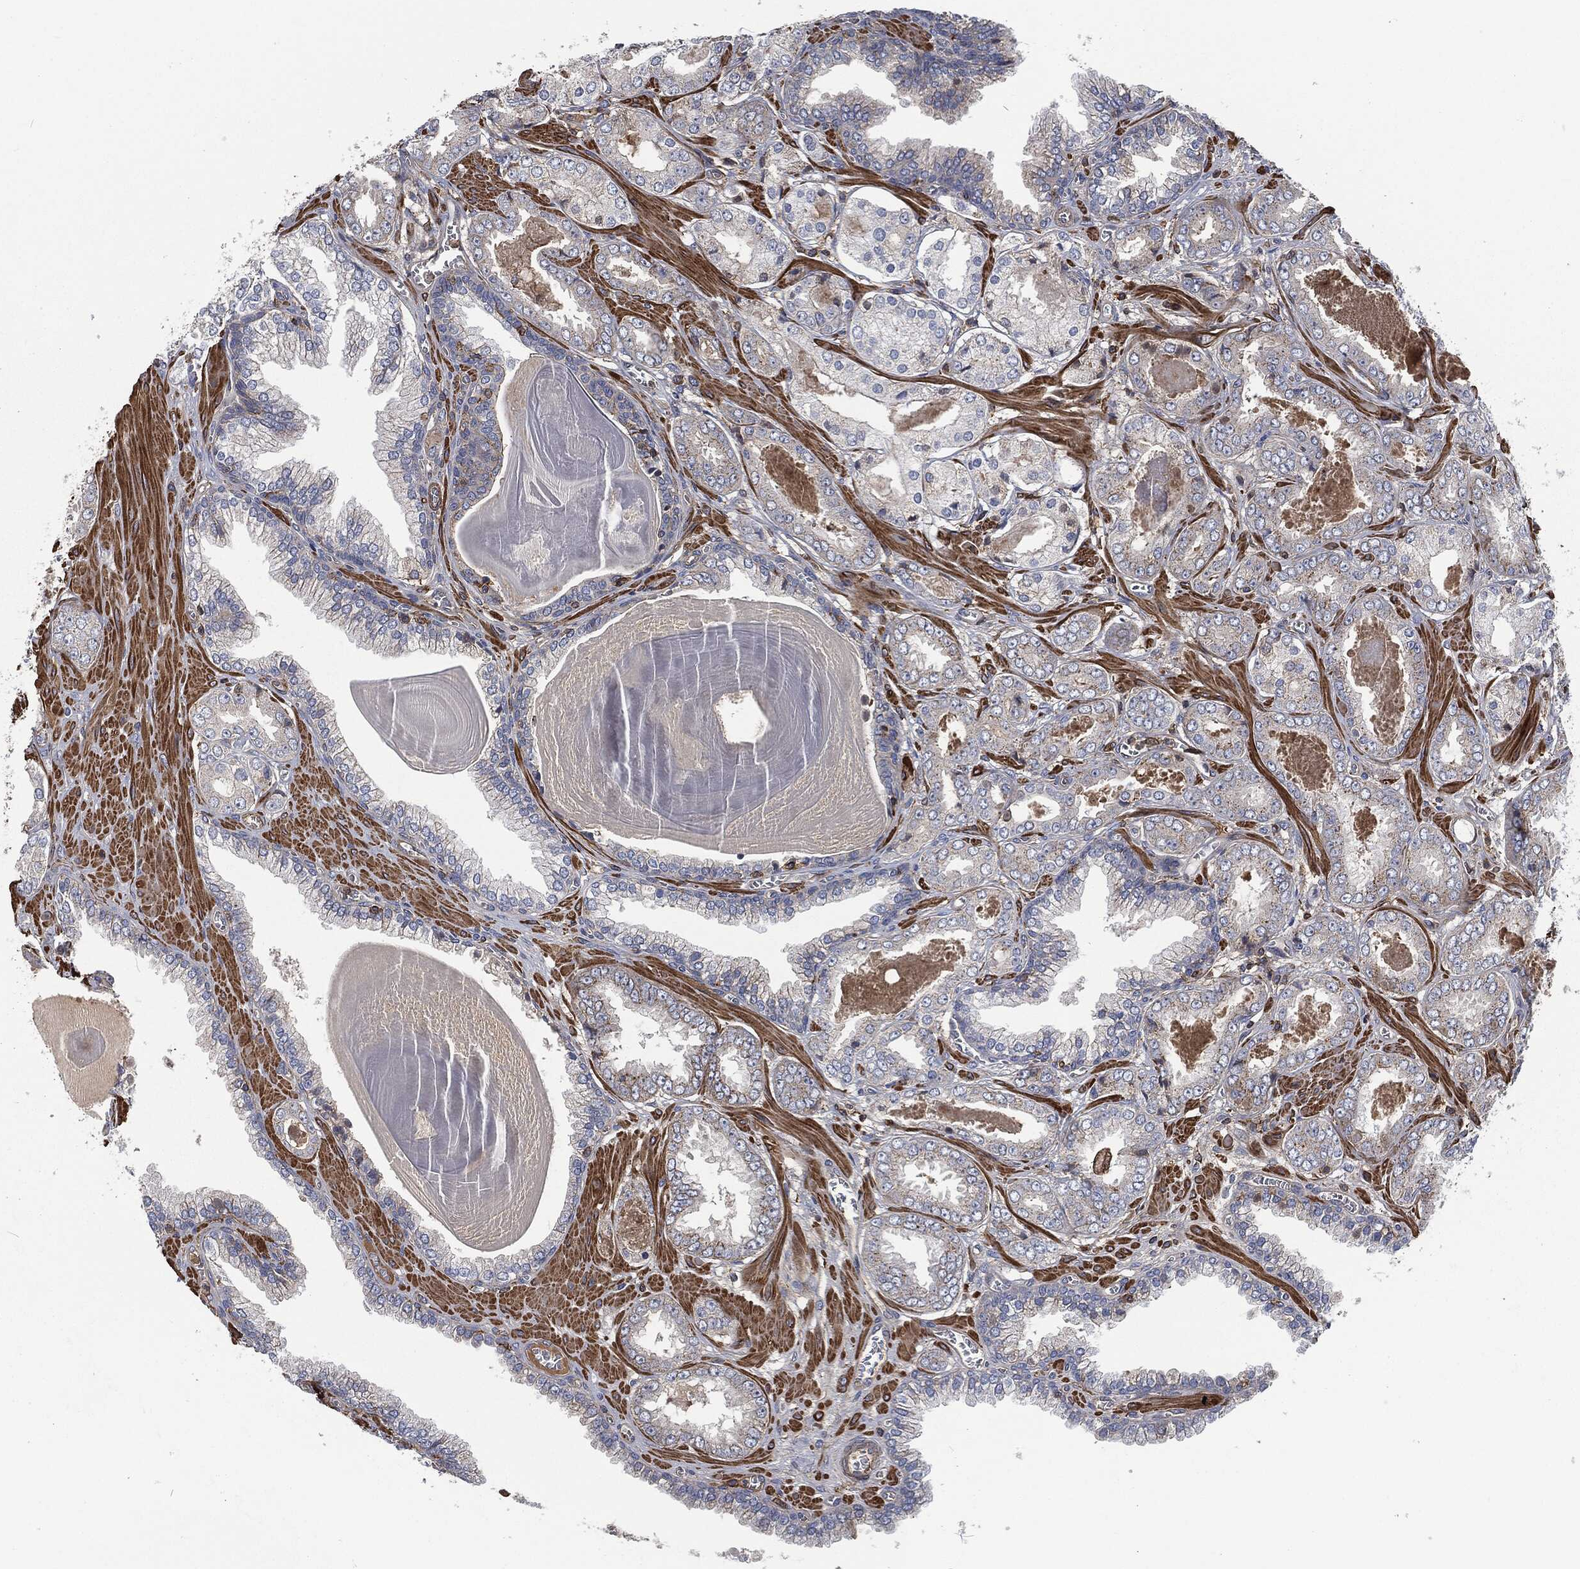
{"staining": {"intensity": "negative", "quantity": "none", "location": "none"}, "tissue": "prostate cancer", "cell_type": "Tumor cells", "image_type": "cancer", "snomed": [{"axis": "morphology", "description": "Adenocarcinoma, NOS"}, {"axis": "topography", "description": "Prostate"}], "caption": "High power microscopy photomicrograph of an immunohistochemistry photomicrograph of prostate cancer, revealing no significant positivity in tumor cells. (DAB (3,3'-diaminobenzidine) immunohistochemistry (IHC) with hematoxylin counter stain).", "gene": "LGALS9", "patient": {"sex": "male", "age": 56}}